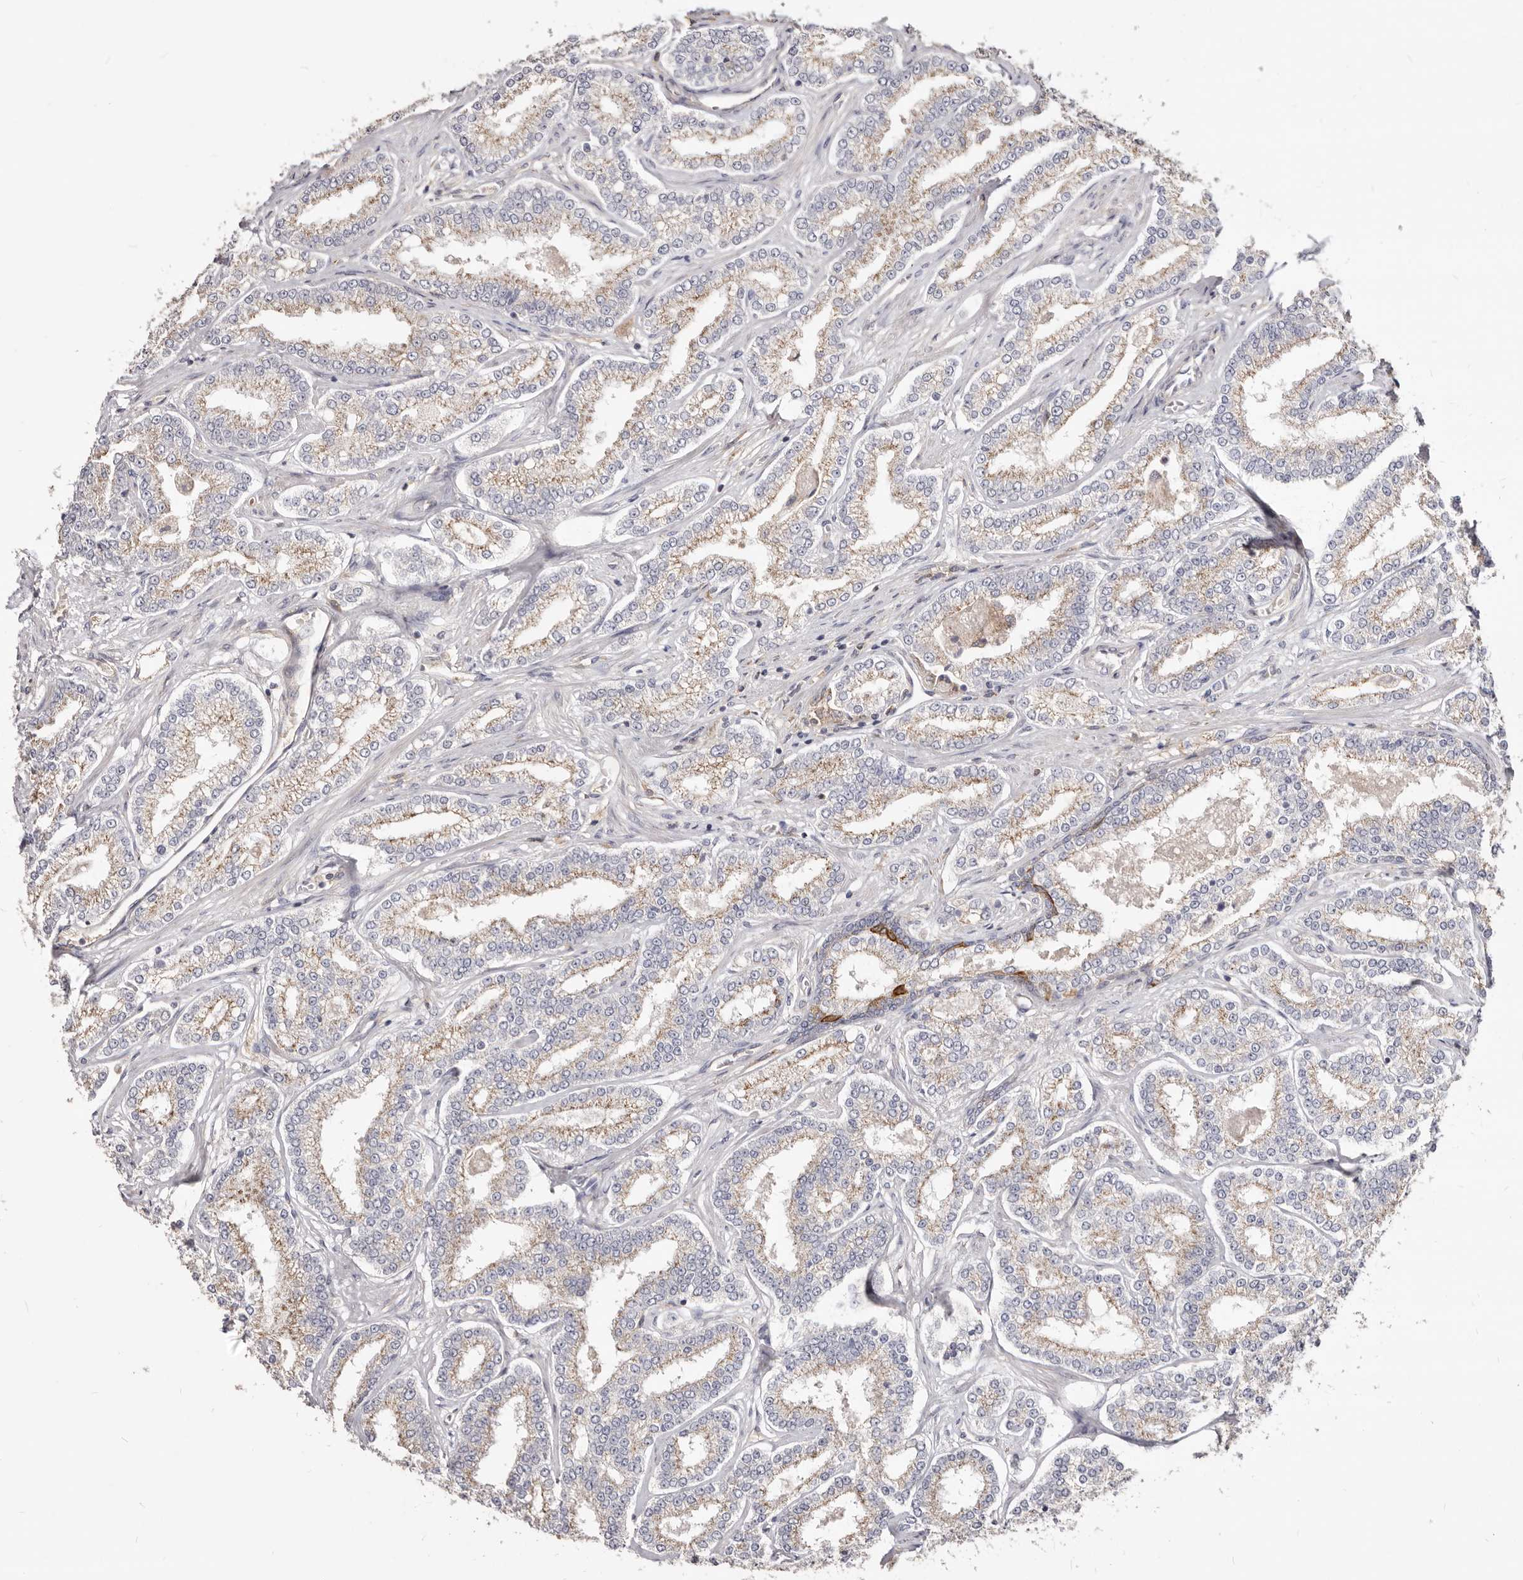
{"staining": {"intensity": "weak", "quantity": ">75%", "location": "cytoplasmic/membranous"}, "tissue": "prostate cancer", "cell_type": "Tumor cells", "image_type": "cancer", "snomed": [{"axis": "morphology", "description": "Normal tissue, NOS"}, {"axis": "morphology", "description": "Adenocarcinoma, High grade"}, {"axis": "topography", "description": "Prostate"}], "caption": "About >75% of tumor cells in human prostate cancer (high-grade adenocarcinoma) show weak cytoplasmic/membranous protein positivity as visualized by brown immunohistochemical staining.", "gene": "LRRC25", "patient": {"sex": "male", "age": 83}}